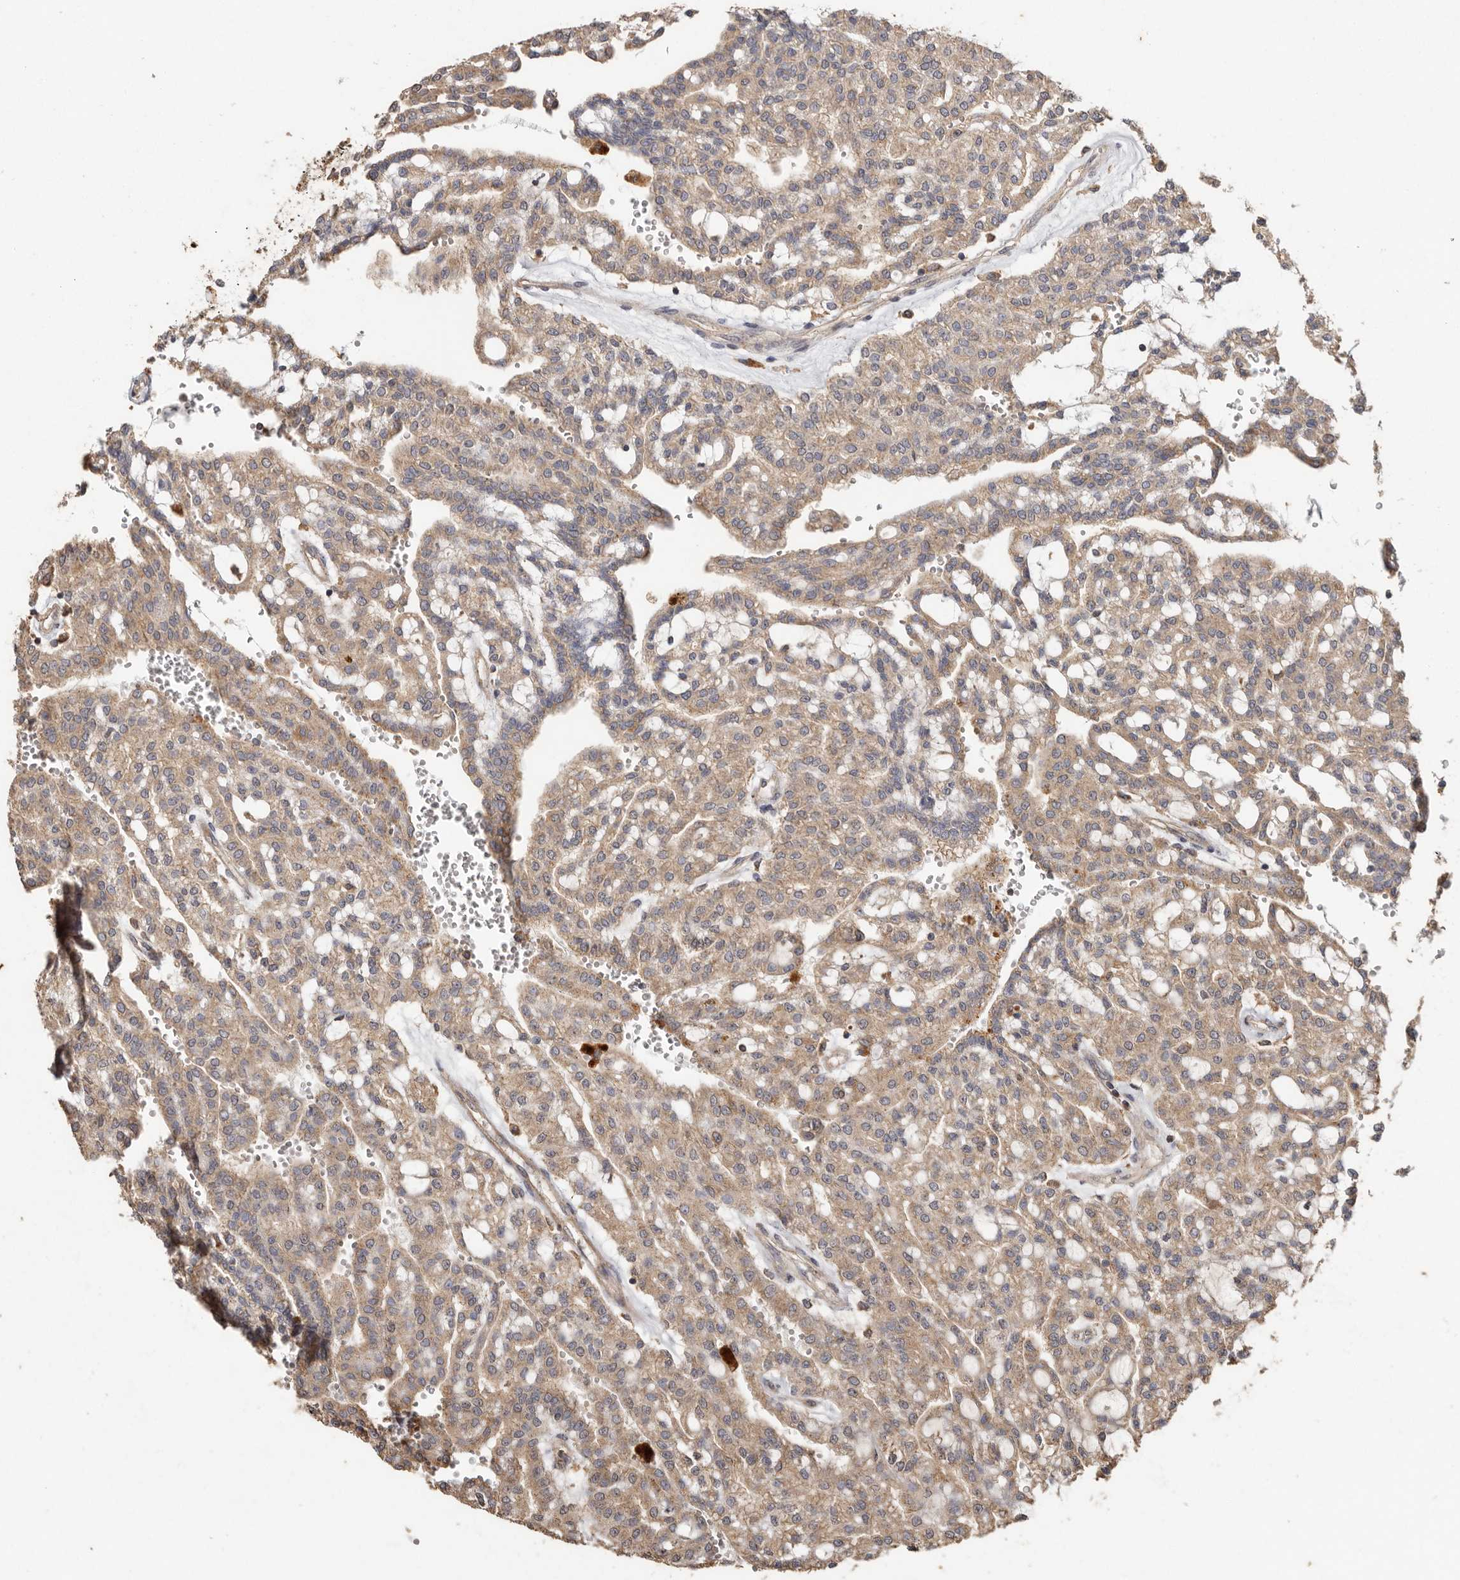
{"staining": {"intensity": "moderate", "quantity": ">75%", "location": "cytoplasmic/membranous"}, "tissue": "renal cancer", "cell_type": "Tumor cells", "image_type": "cancer", "snomed": [{"axis": "morphology", "description": "Adenocarcinoma, NOS"}, {"axis": "topography", "description": "Kidney"}], "caption": "Tumor cells display medium levels of moderate cytoplasmic/membranous positivity in approximately >75% of cells in human renal cancer.", "gene": "RWDD1", "patient": {"sex": "male", "age": 63}}